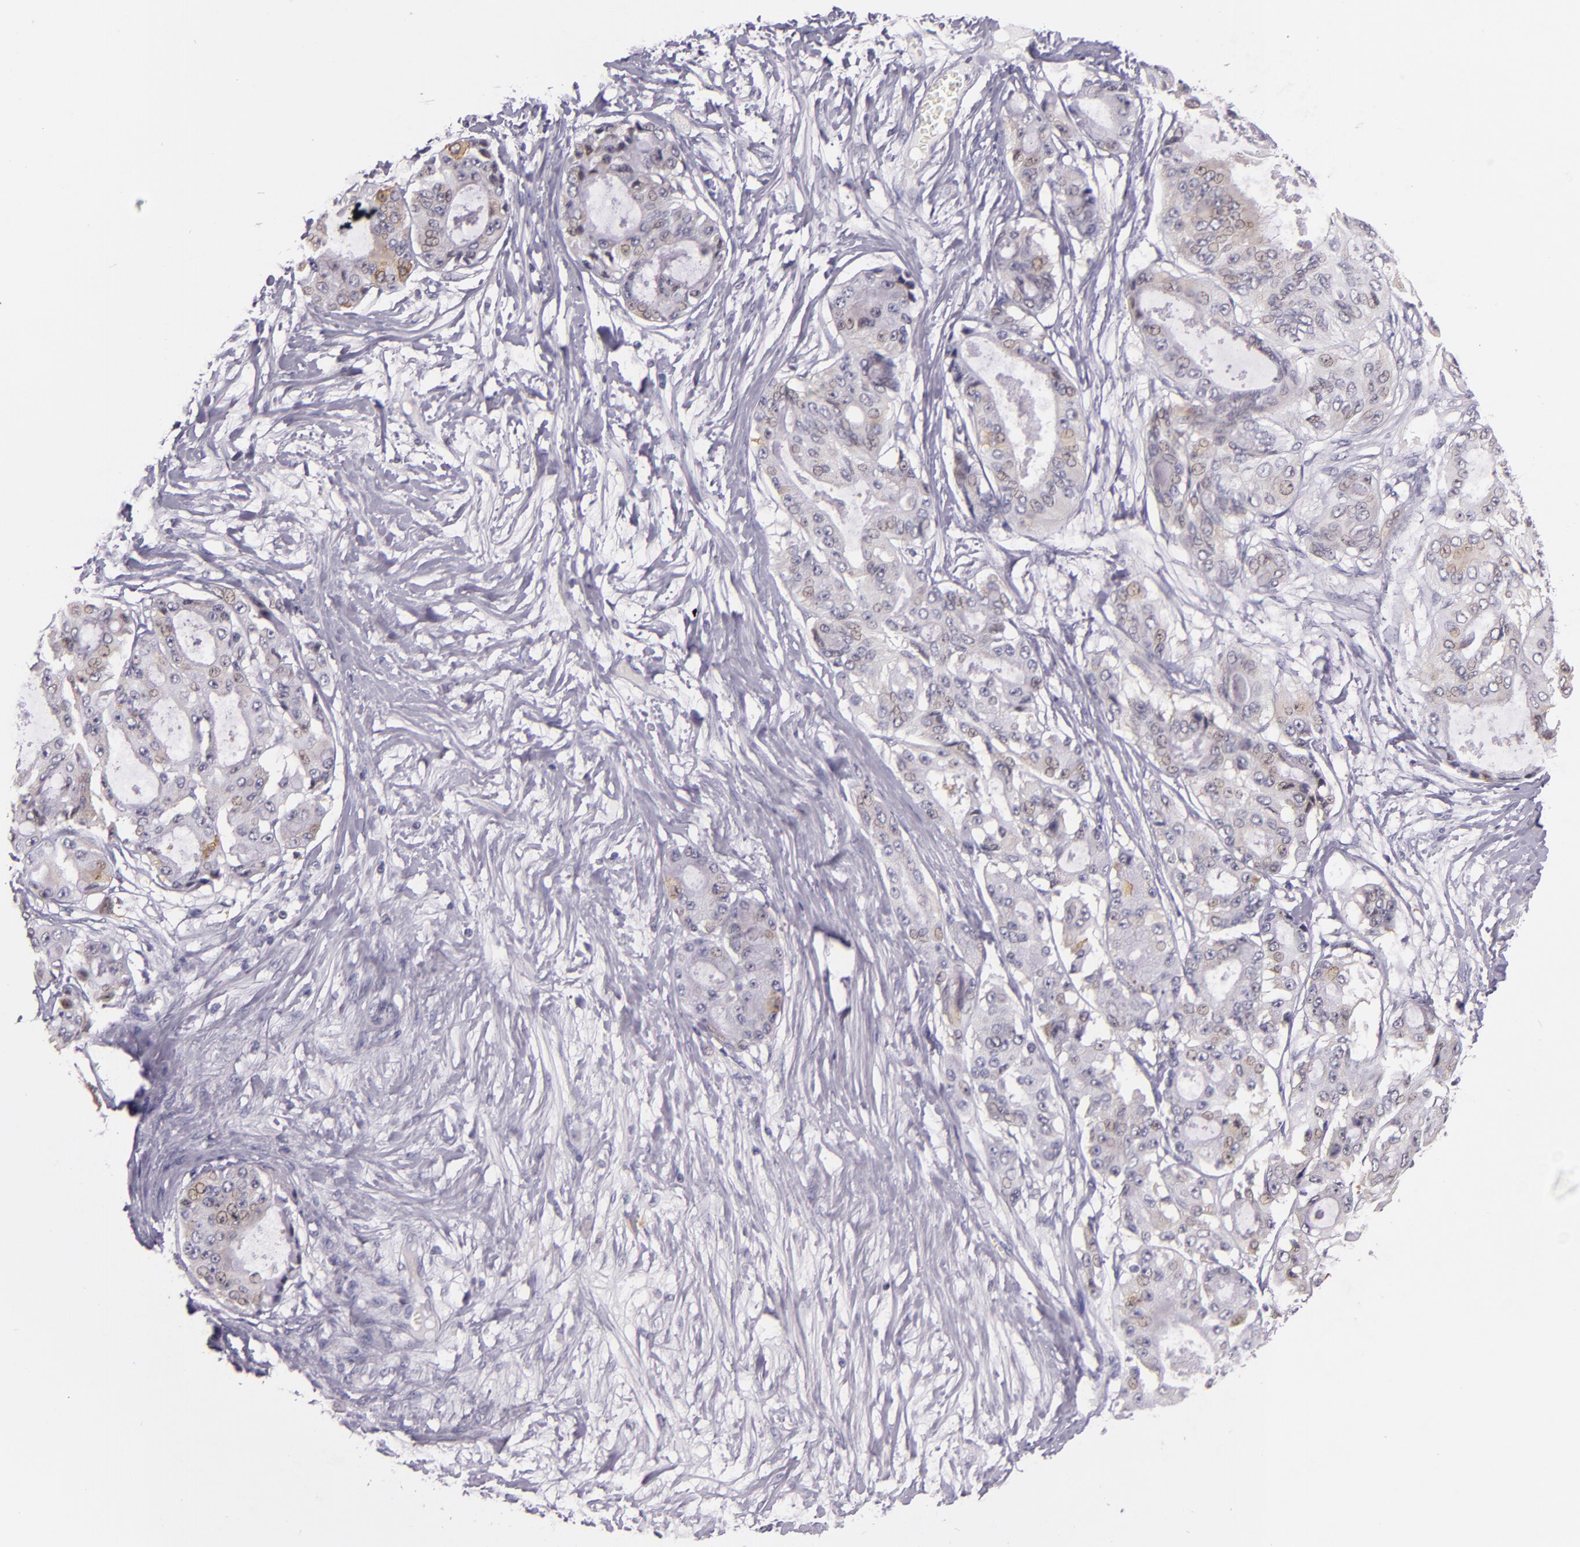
{"staining": {"intensity": "weak", "quantity": "25%-75%", "location": "cytoplasmic/membranous"}, "tissue": "ovarian cancer", "cell_type": "Tumor cells", "image_type": "cancer", "snomed": [{"axis": "morphology", "description": "Carcinoma, endometroid"}, {"axis": "topography", "description": "Ovary"}], "caption": "IHC of ovarian endometroid carcinoma reveals low levels of weak cytoplasmic/membranous staining in about 25%-75% of tumor cells. The protein is shown in brown color, while the nuclei are stained blue.", "gene": "HSP90AA1", "patient": {"sex": "female", "age": 61}}